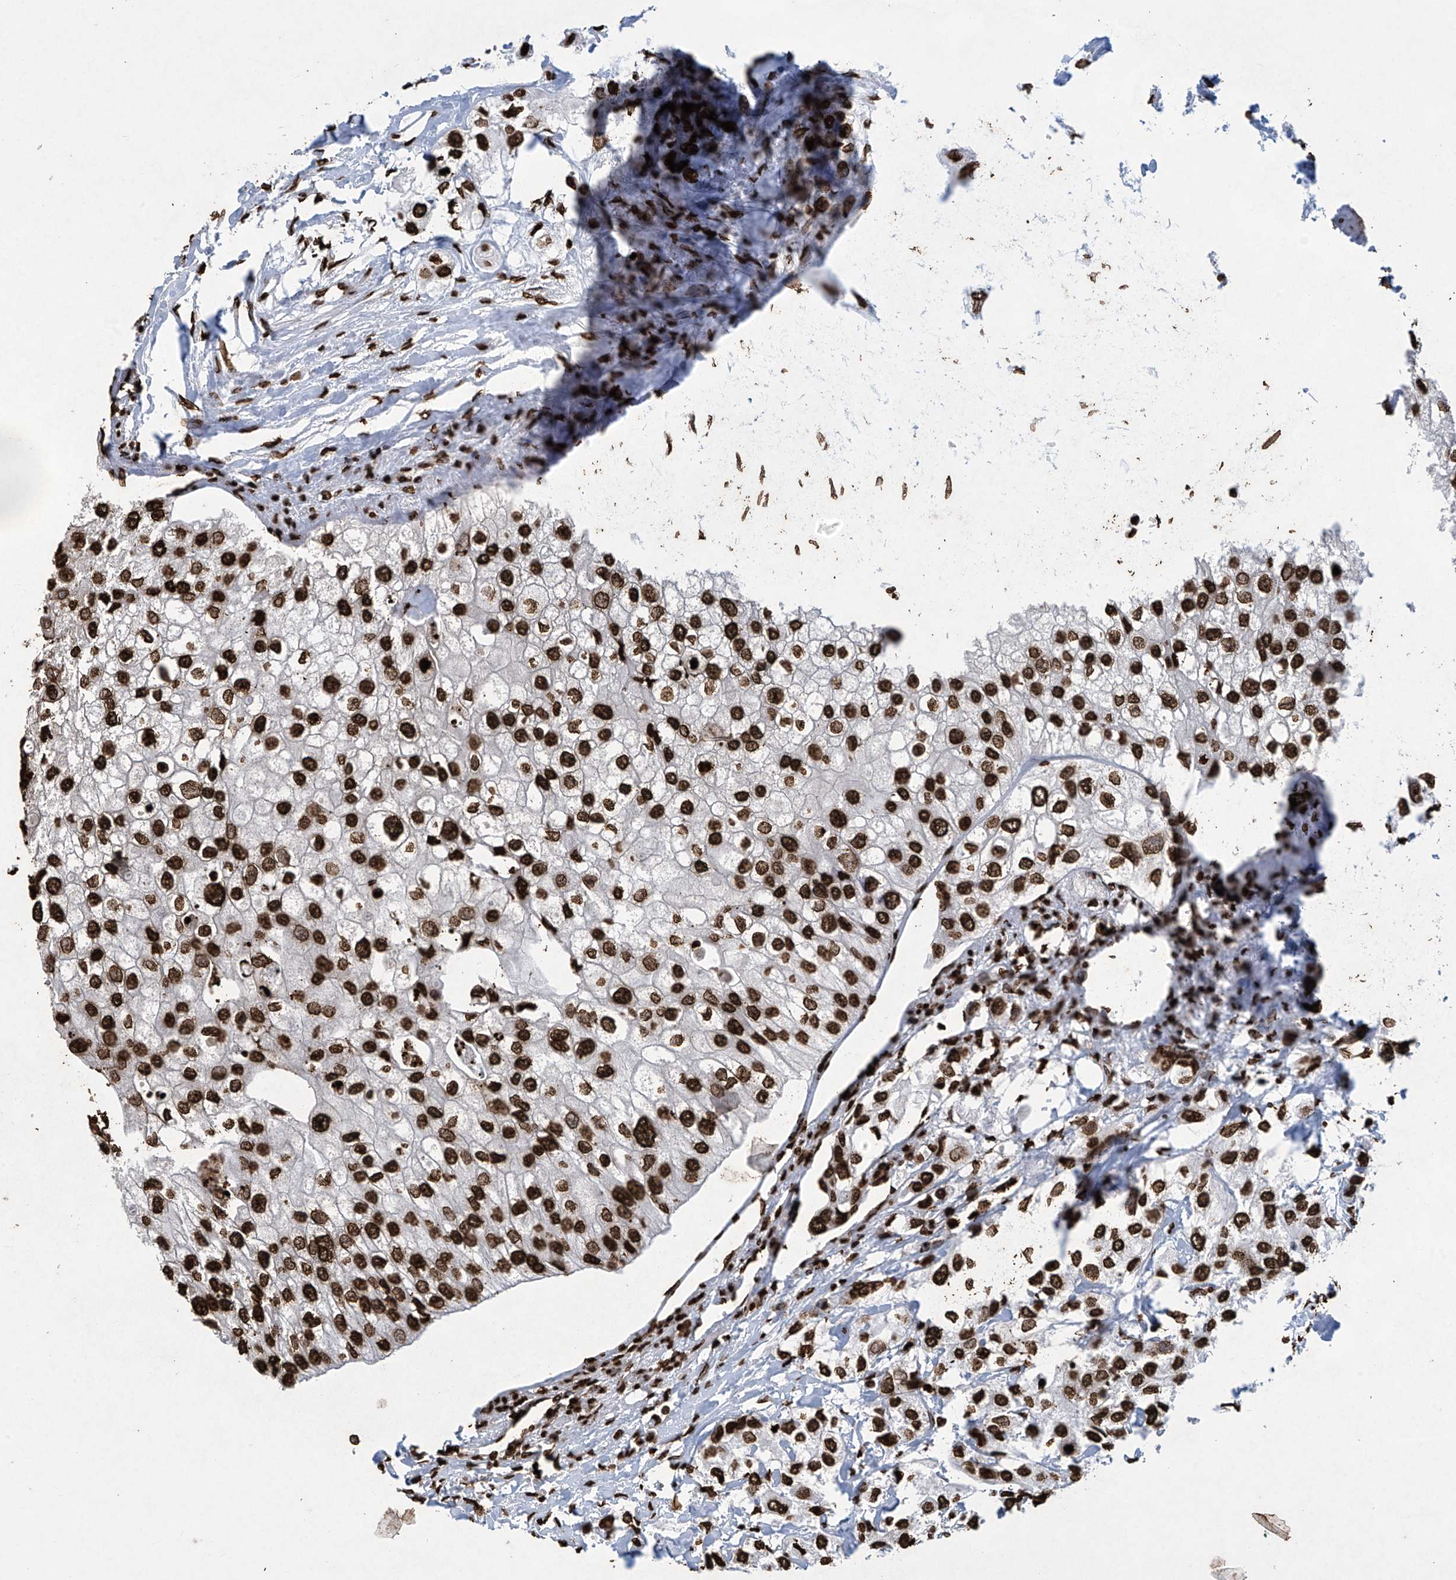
{"staining": {"intensity": "strong", "quantity": ">75%", "location": "nuclear"}, "tissue": "urothelial cancer", "cell_type": "Tumor cells", "image_type": "cancer", "snomed": [{"axis": "morphology", "description": "Urothelial carcinoma, High grade"}, {"axis": "topography", "description": "Urinary bladder"}], "caption": "Protein analysis of urothelial carcinoma (high-grade) tissue demonstrates strong nuclear staining in about >75% of tumor cells. The protein is shown in brown color, while the nuclei are stained blue.", "gene": "H3-3A", "patient": {"sex": "male", "age": 64}}